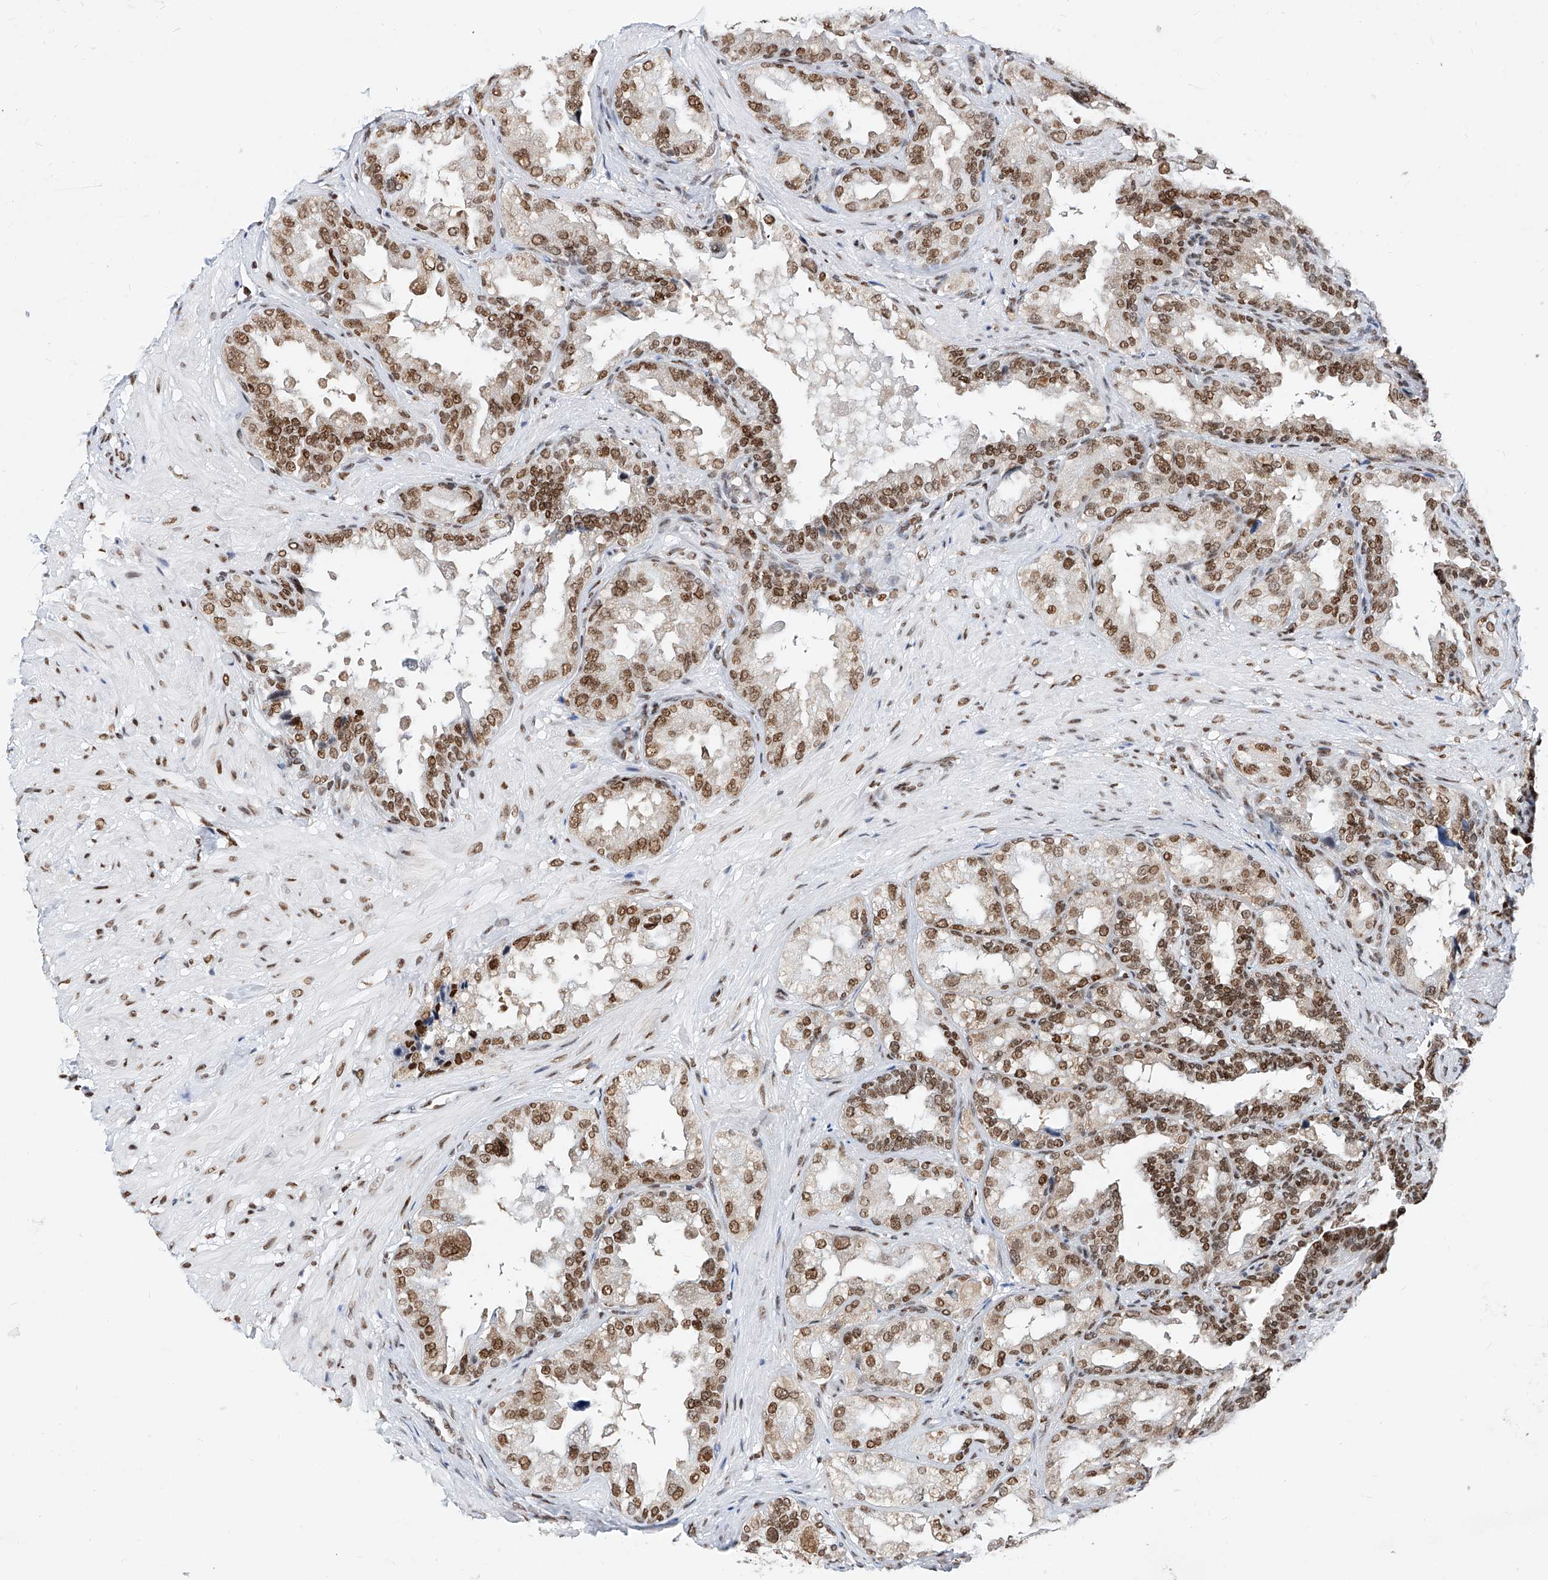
{"staining": {"intensity": "strong", "quantity": ">75%", "location": "nuclear"}, "tissue": "seminal vesicle", "cell_type": "Glandular cells", "image_type": "normal", "snomed": [{"axis": "morphology", "description": "Normal tissue, NOS"}, {"axis": "topography", "description": "Seminal veicle"}, {"axis": "topography", "description": "Peripheral nerve tissue"}], "caption": "Brown immunohistochemical staining in unremarkable human seminal vesicle demonstrates strong nuclear staining in approximately >75% of glandular cells.", "gene": "SRSF6", "patient": {"sex": "male", "age": 63}}